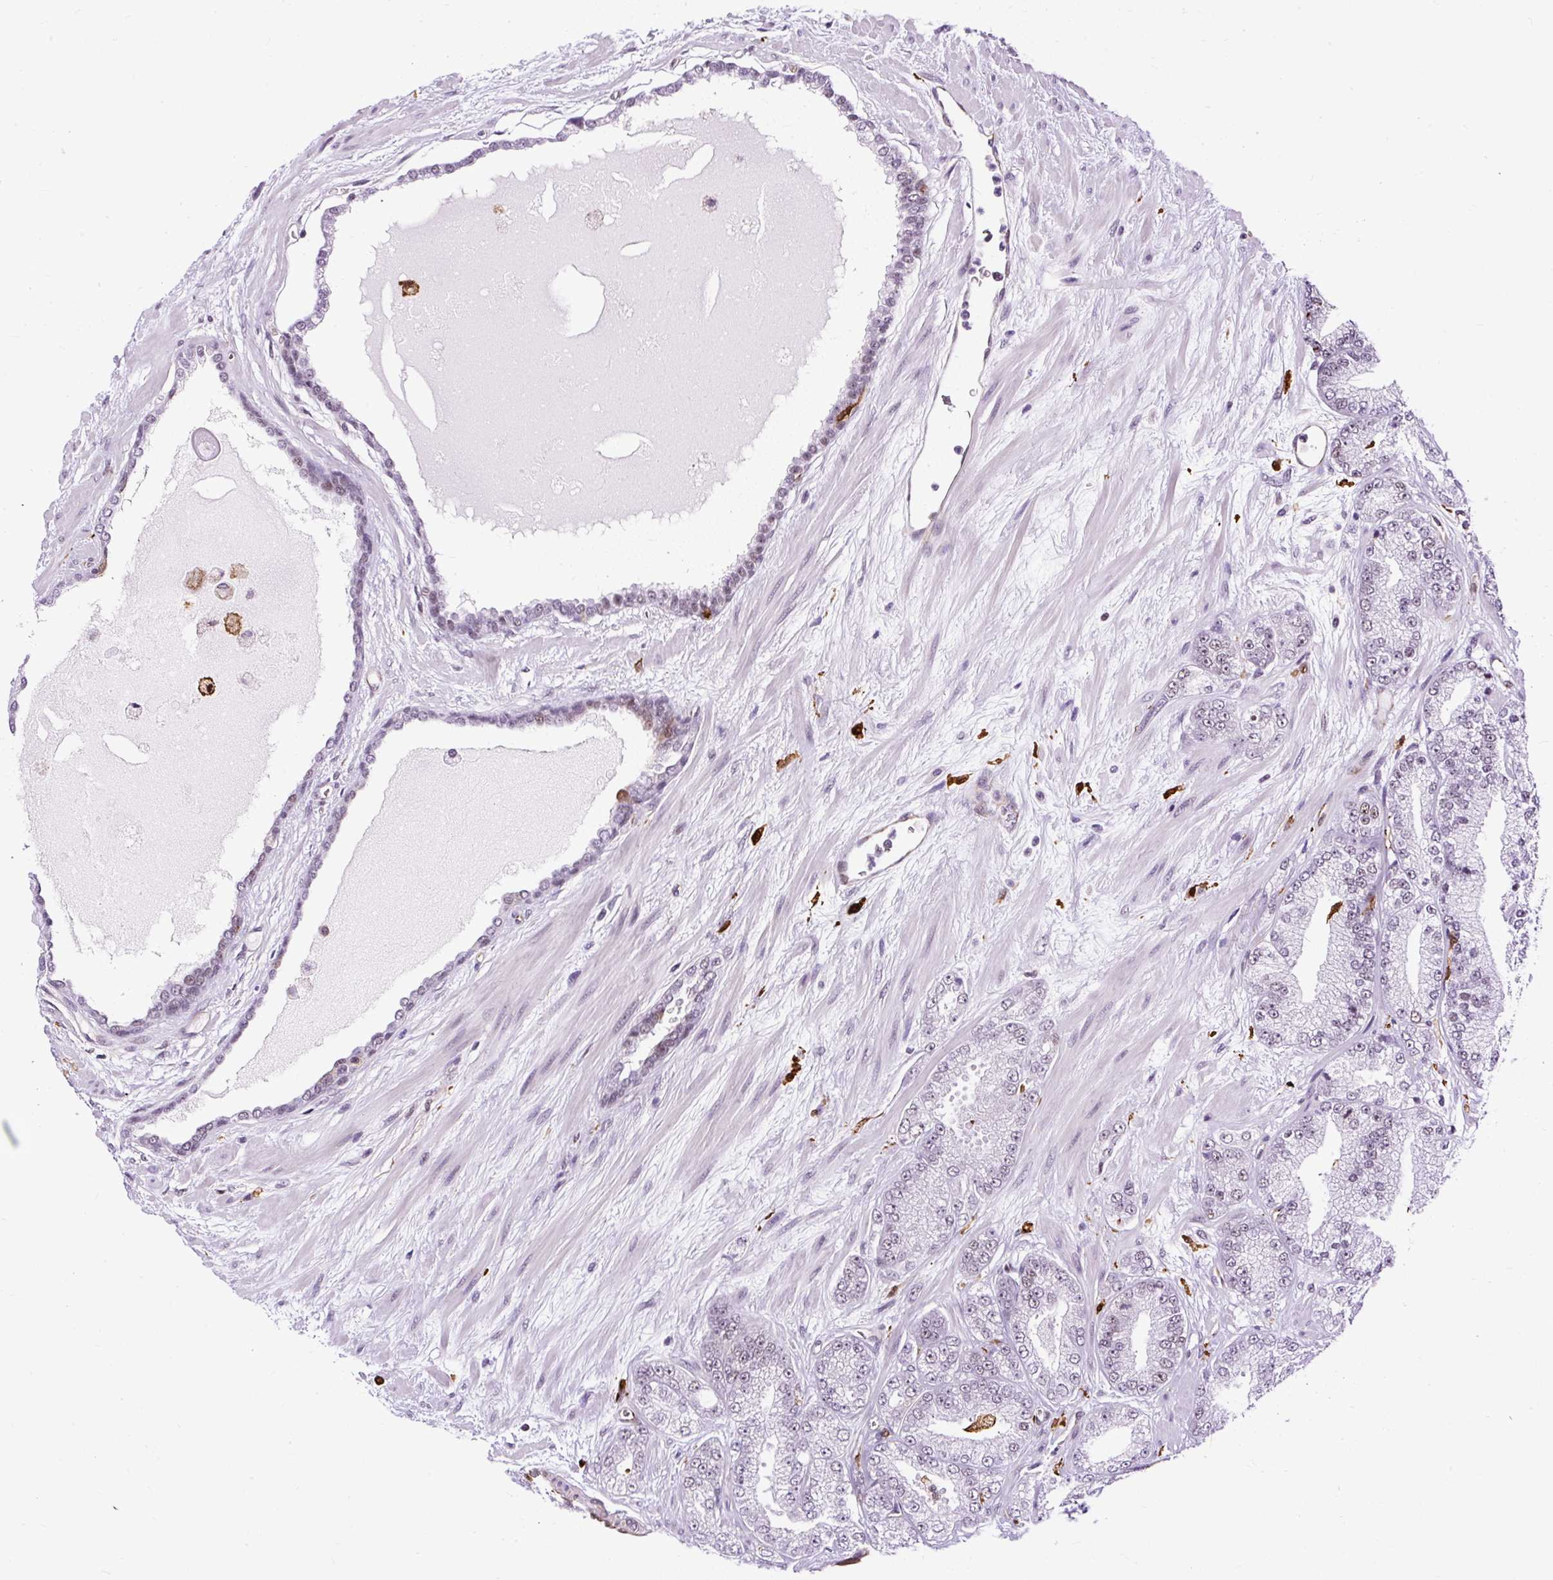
{"staining": {"intensity": "negative", "quantity": "none", "location": "none"}, "tissue": "prostate cancer", "cell_type": "Tumor cells", "image_type": "cancer", "snomed": [{"axis": "morphology", "description": "Adenocarcinoma, High grade"}, {"axis": "topography", "description": "Prostate"}], "caption": "Immunohistochemistry (IHC) of human prostate cancer (adenocarcinoma (high-grade)) displays no expression in tumor cells.", "gene": "LUC7L2", "patient": {"sex": "male", "age": 68}}